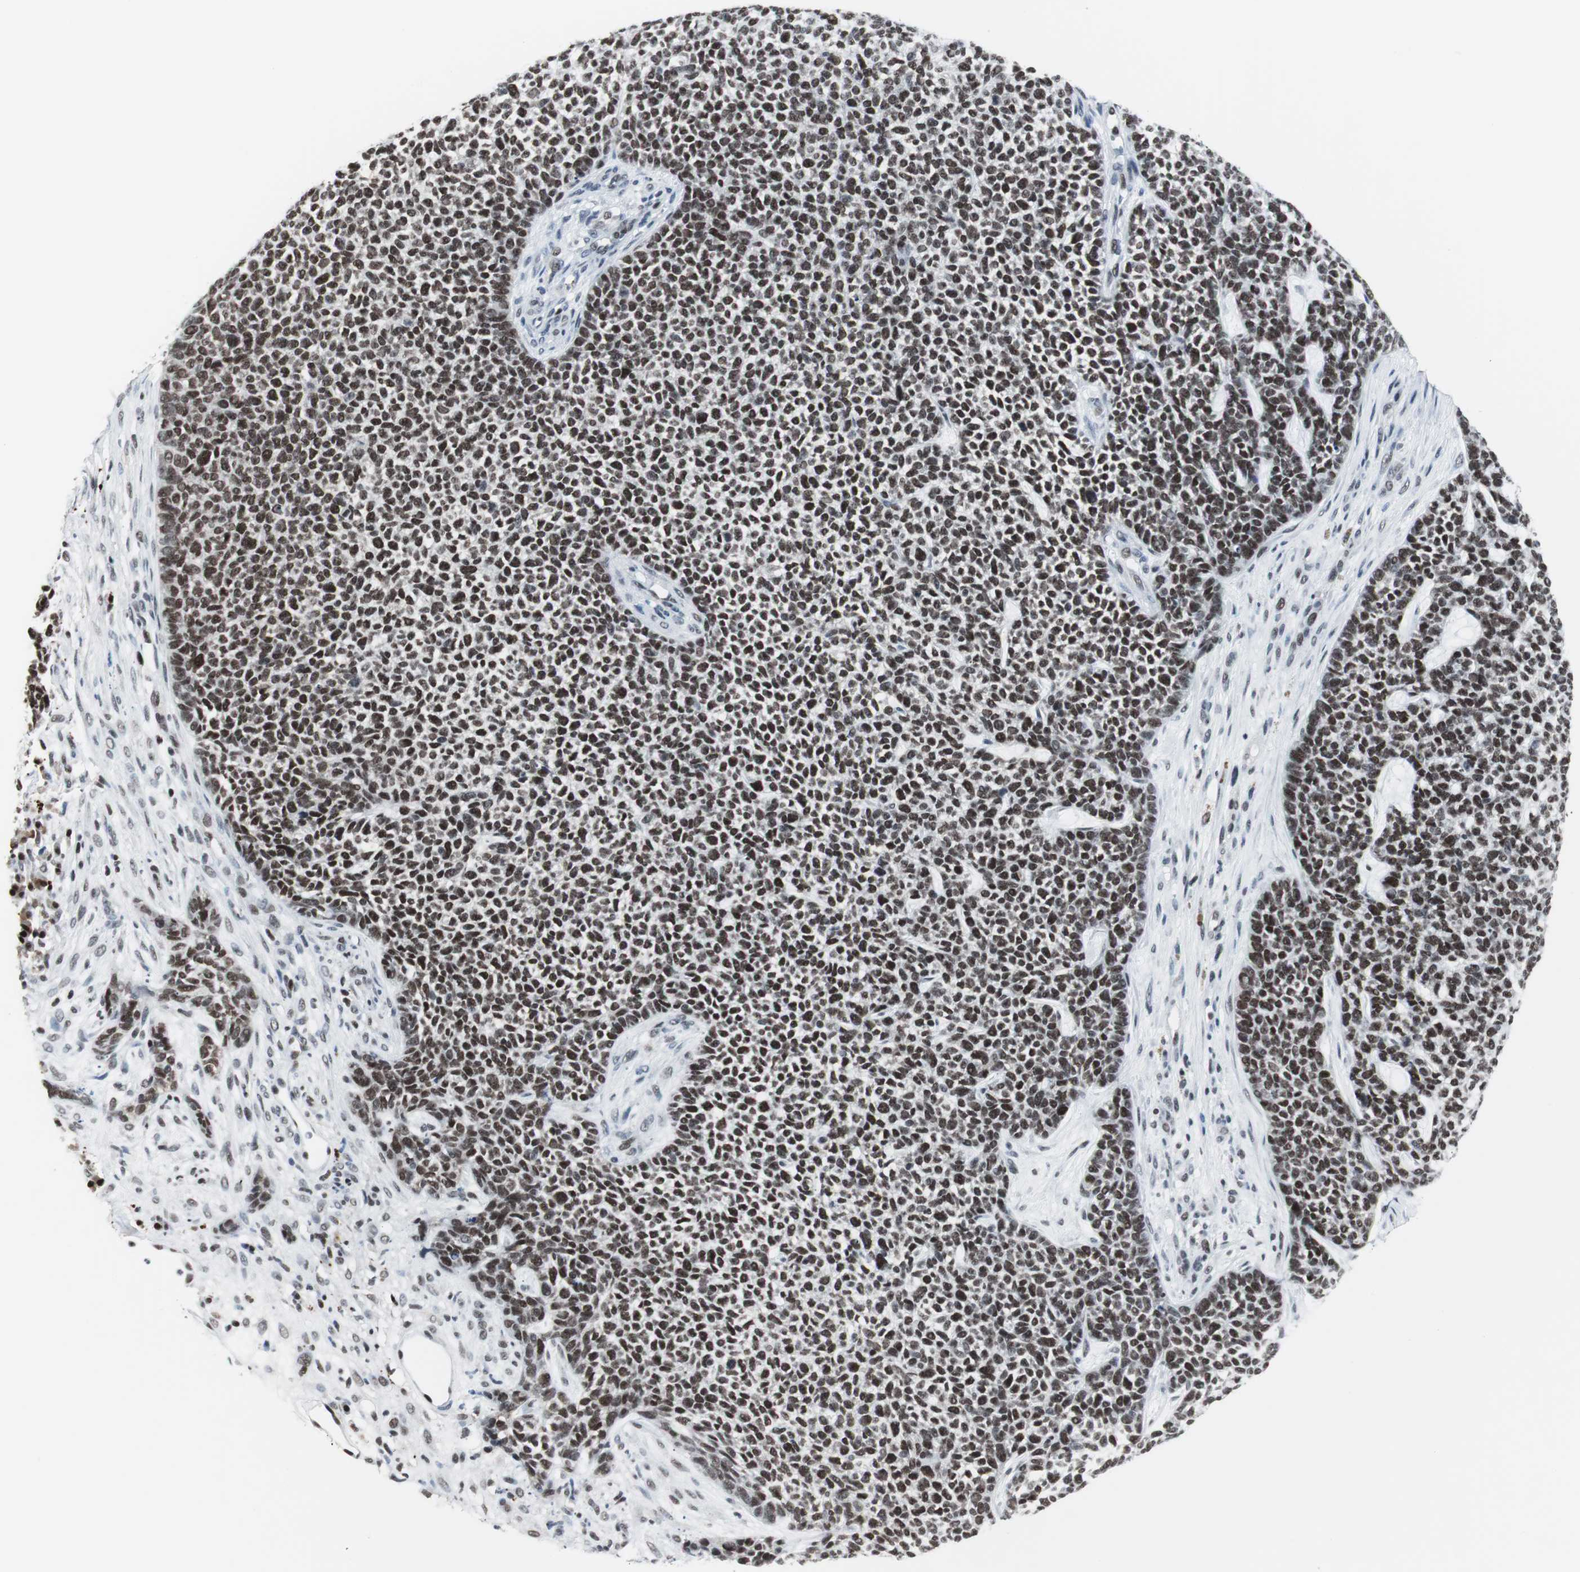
{"staining": {"intensity": "moderate", "quantity": ">75%", "location": "nuclear"}, "tissue": "skin cancer", "cell_type": "Tumor cells", "image_type": "cancer", "snomed": [{"axis": "morphology", "description": "Basal cell carcinoma"}, {"axis": "topography", "description": "Skin"}], "caption": "Tumor cells demonstrate moderate nuclear positivity in about >75% of cells in skin cancer. The staining was performed using DAB to visualize the protein expression in brown, while the nuclei were stained in blue with hematoxylin (Magnification: 20x).", "gene": "RAD9A", "patient": {"sex": "female", "age": 84}}